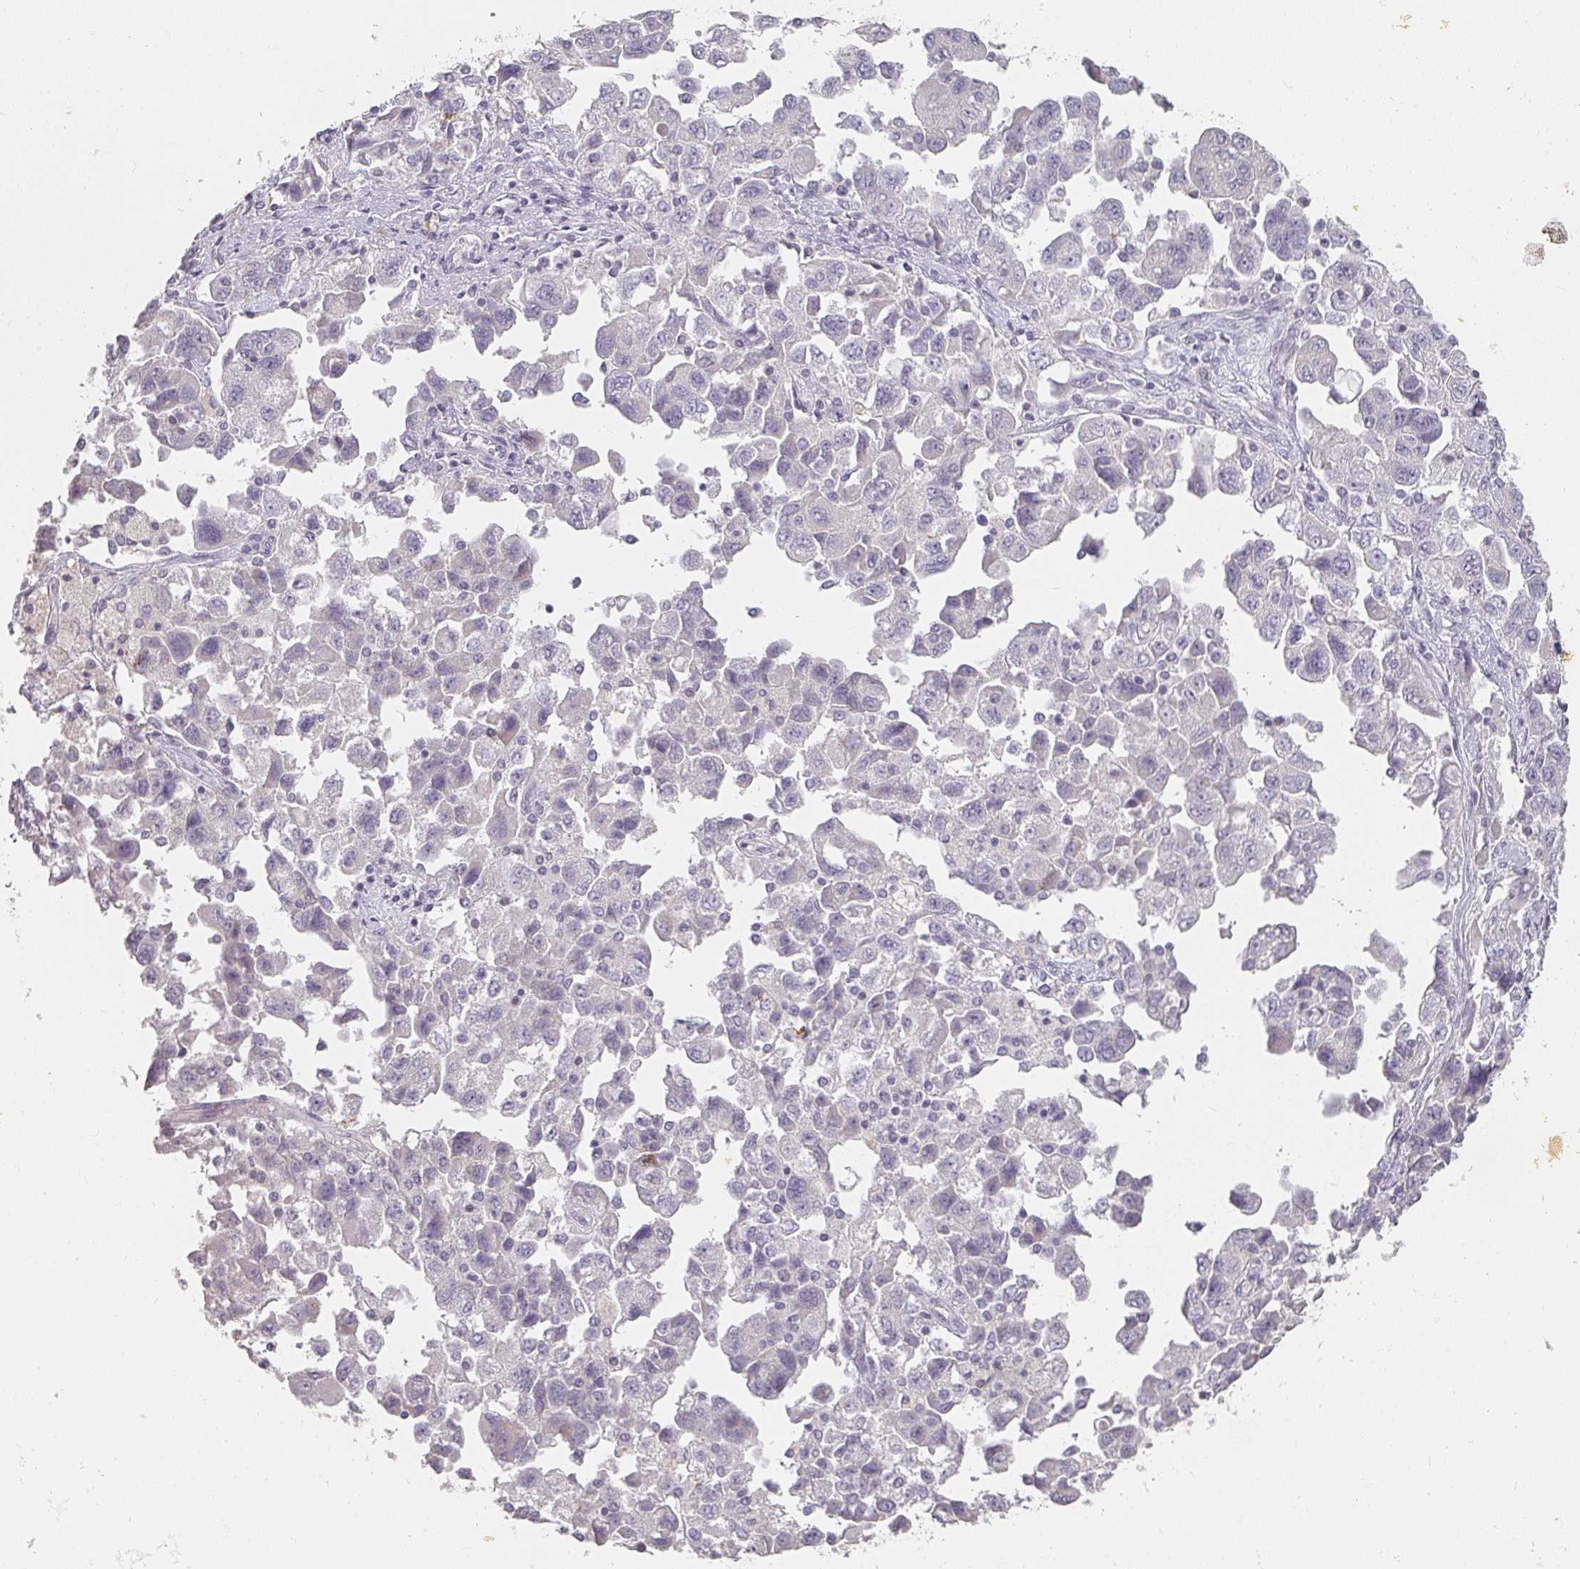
{"staining": {"intensity": "negative", "quantity": "none", "location": "none"}, "tissue": "ovarian cancer", "cell_type": "Tumor cells", "image_type": "cancer", "snomed": [{"axis": "morphology", "description": "Carcinoma, NOS"}, {"axis": "morphology", "description": "Cystadenocarcinoma, serous, NOS"}, {"axis": "topography", "description": "Ovary"}], "caption": "Ovarian cancer (serous cystadenocarcinoma) was stained to show a protein in brown. There is no significant expression in tumor cells.", "gene": "SHISA2", "patient": {"sex": "female", "age": 69}}